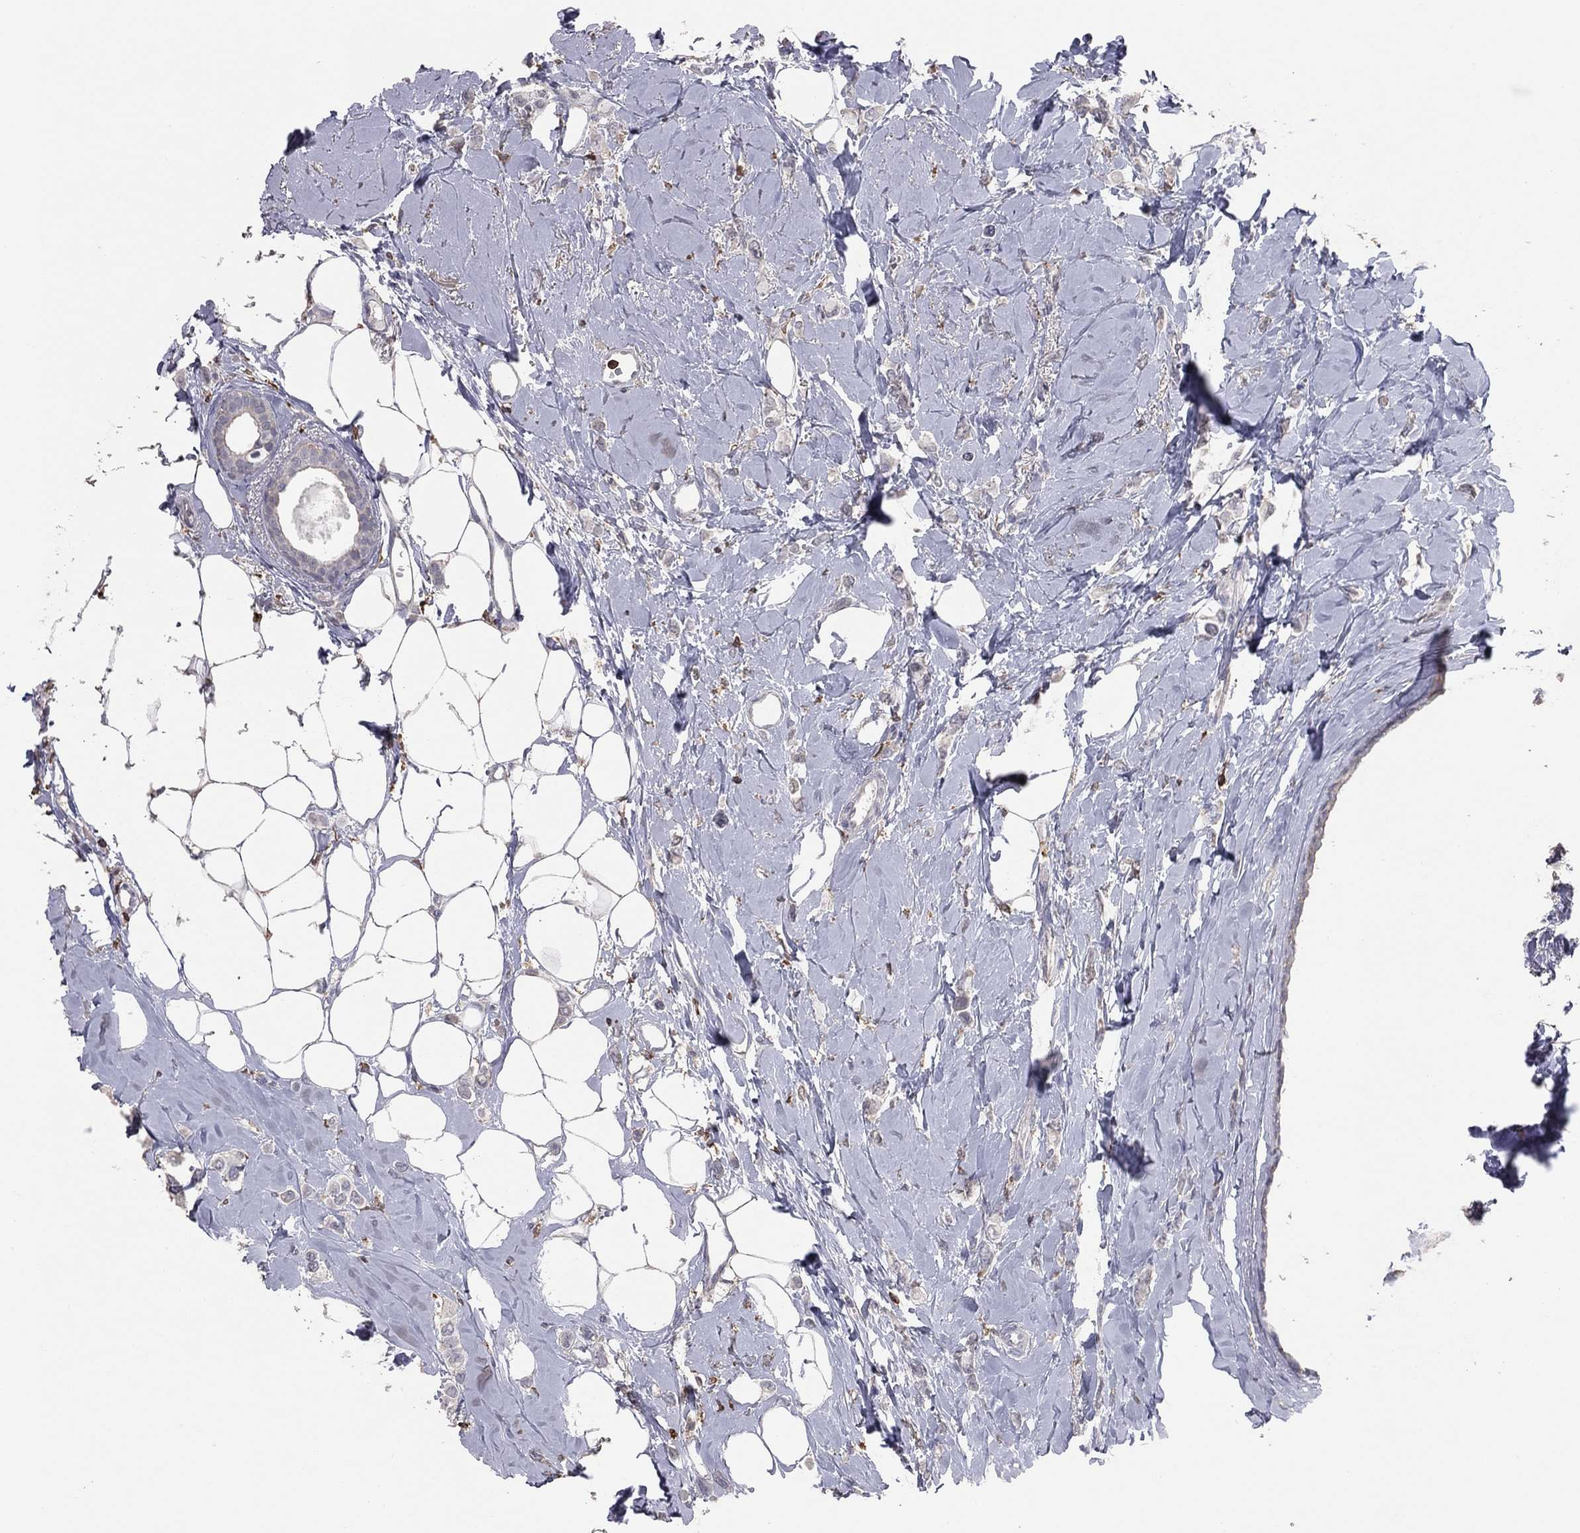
{"staining": {"intensity": "negative", "quantity": "none", "location": "none"}, "tissue": "breast cancer", "cell_type": "Tumor cells", "image_type": "cancer", "snomed": [{"axis": "morphology", "description": "Lobular carcinoma"}, {"axis": "topography", "description": "Breast"}], "caption": "This is an immunohistochemistry photomicrograph of breast cancer (lobular carcinoma). There is no positivity in tumor cells.", "gene": "PSTPIP1", "patient": {"sex": "female", "age": 66}}